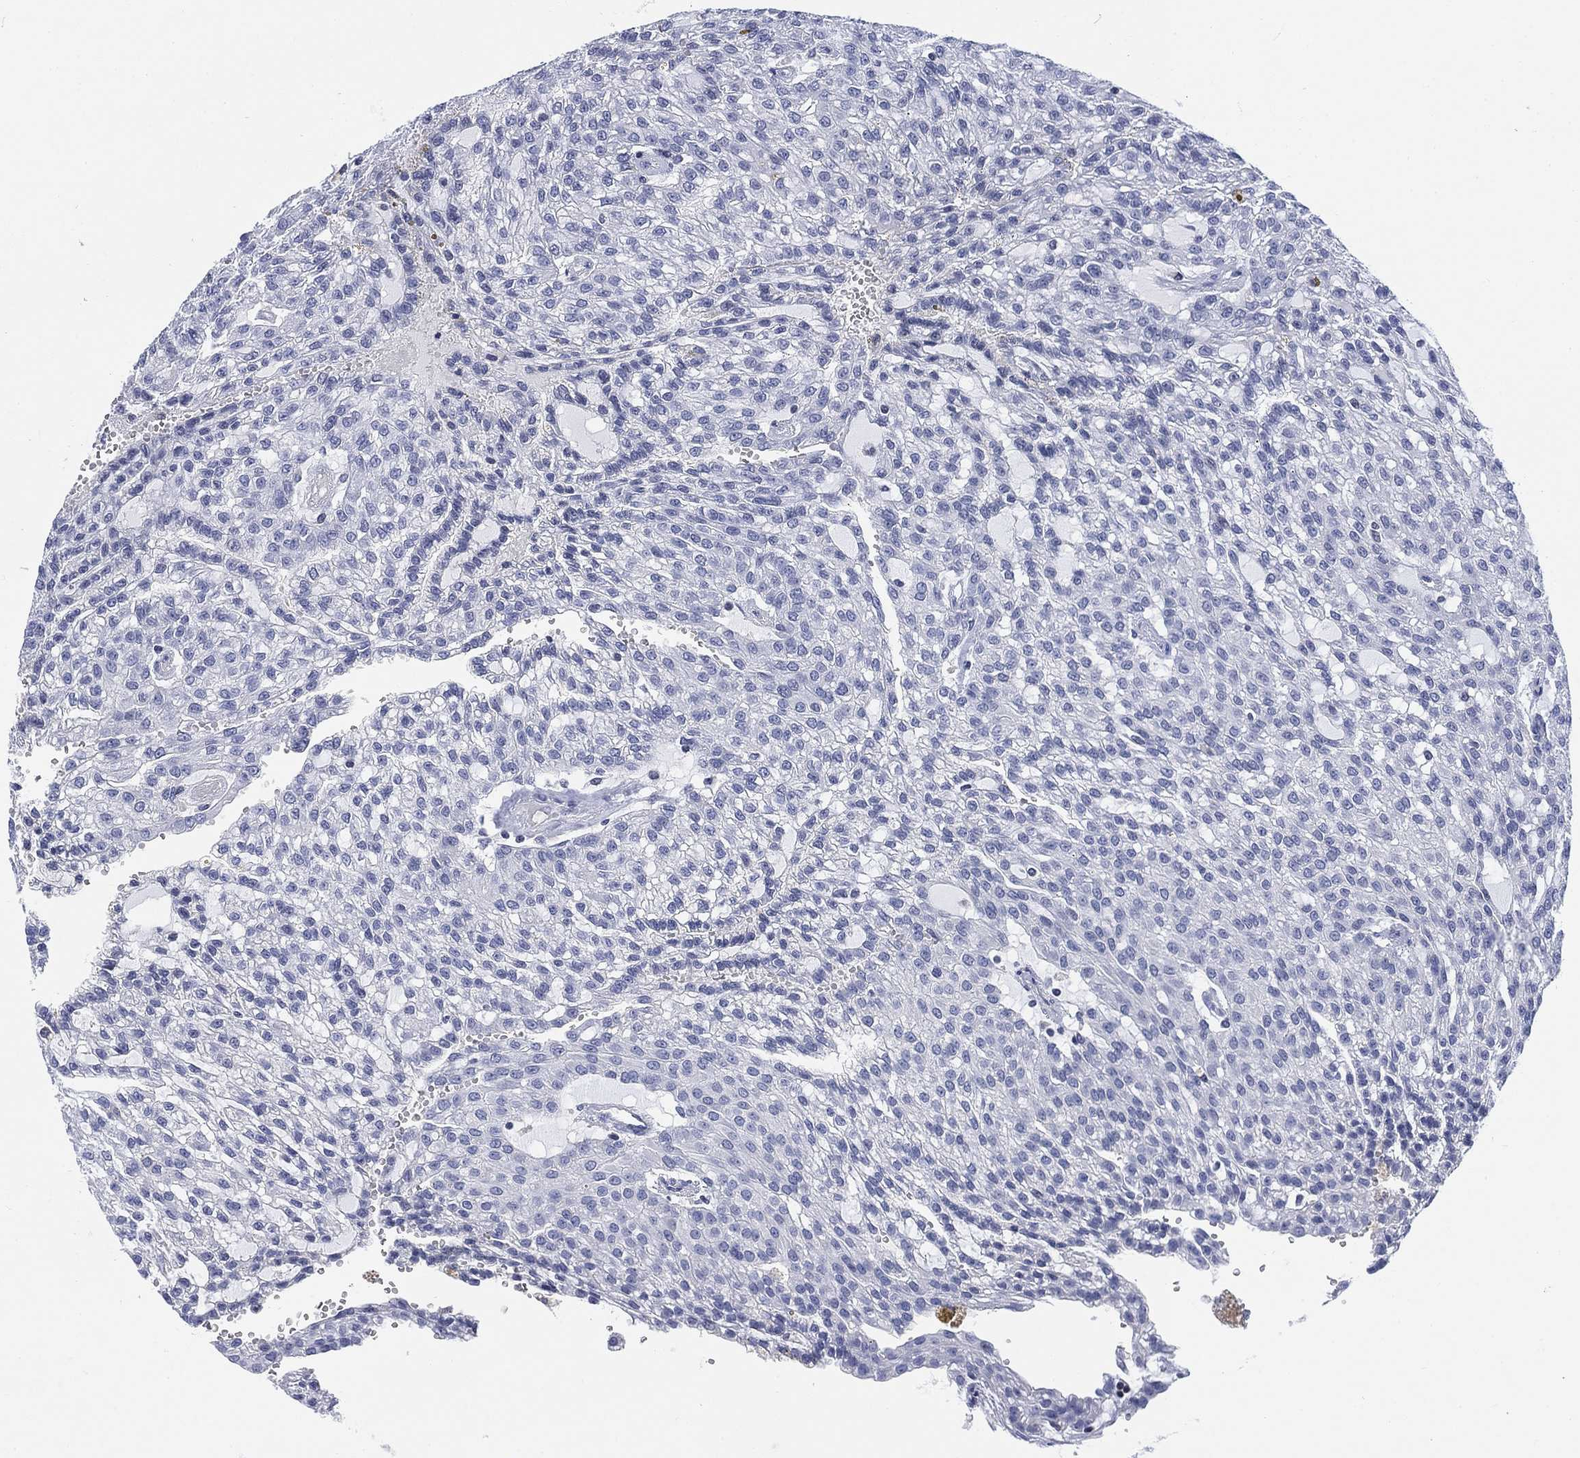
{"staining": {"intensity": "negative", "quantity": "none", "location": "none"}, "tissue": "renal cancer", "cell_type": "Tumor cells", "image_type": "cancer", "snomed": [{"axis": "morphology", "description": "Adenocarcinoma, NOS"}, {"axis": "topography", "description": "Kidney"}], "caption": "Tumor cells are negative for brown protein staining in renal cancer (adenocarcinoma). (Immunohistochemistry (ihc), brightfield microscopy, high magnification).", "gene": "FYB1", "patient": {"sex": "male", "age": 63}}